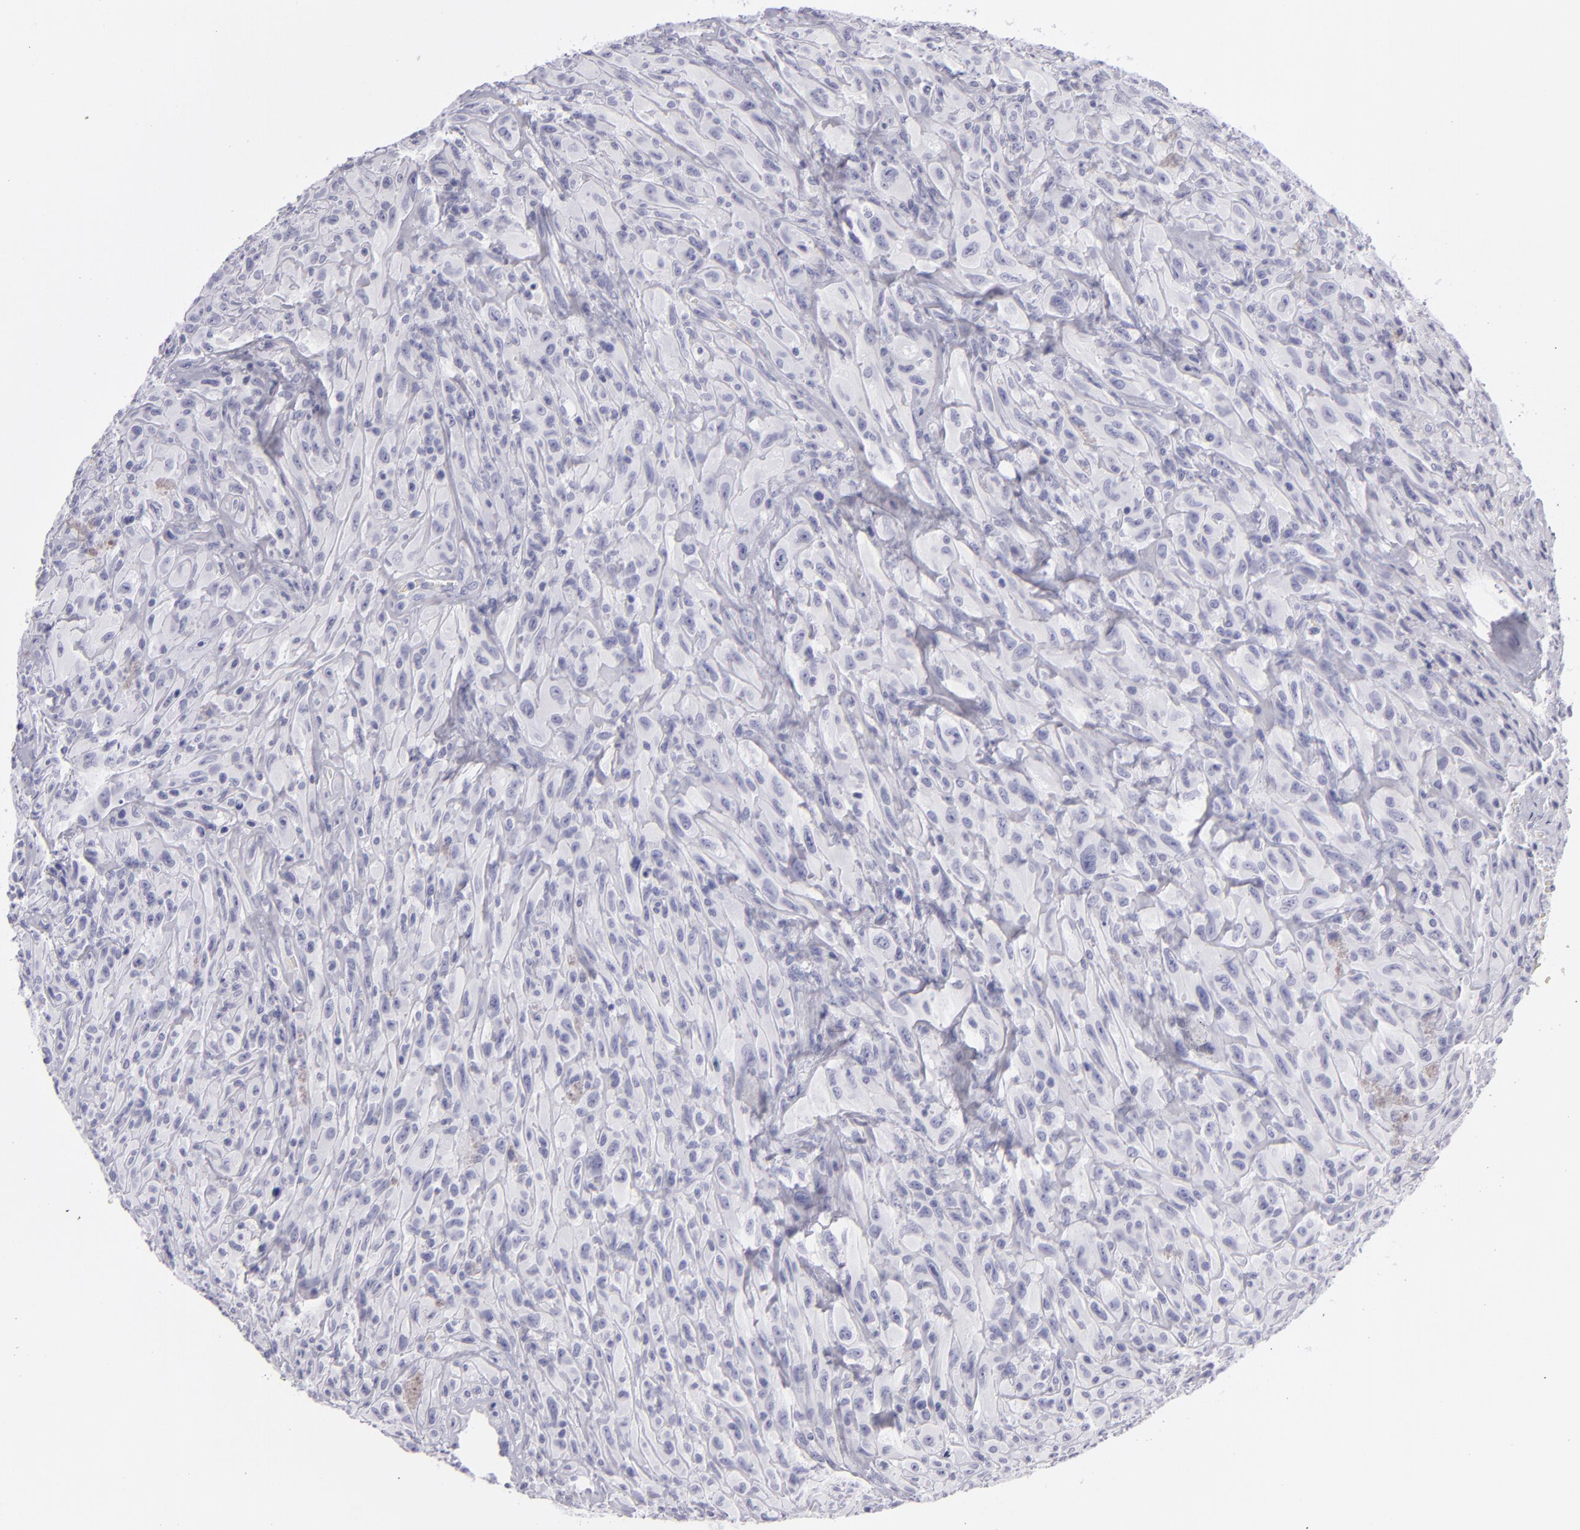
{"staining": {"intensity": "negative", "quantity": "none", "location": "none"}, "tissue": "glioma", "cell_type": "Tumor cells", "image_type": "cancer", "snomed": [{"axis": "morphology", "description": "Glioma, malignant, High grade"}, {"axis": "topography", "description": "Brain"}], "caption": "Micrograph shows no significant protein expression in tumor cells of glioma. The staining was performed using DAB to visualize the protein expression in brown, while the nuclei were stained in blue with hematoxylin (Magnification: 20x).", "gene": "VIL1", "patient": {"sex": "male", "age": 48}}